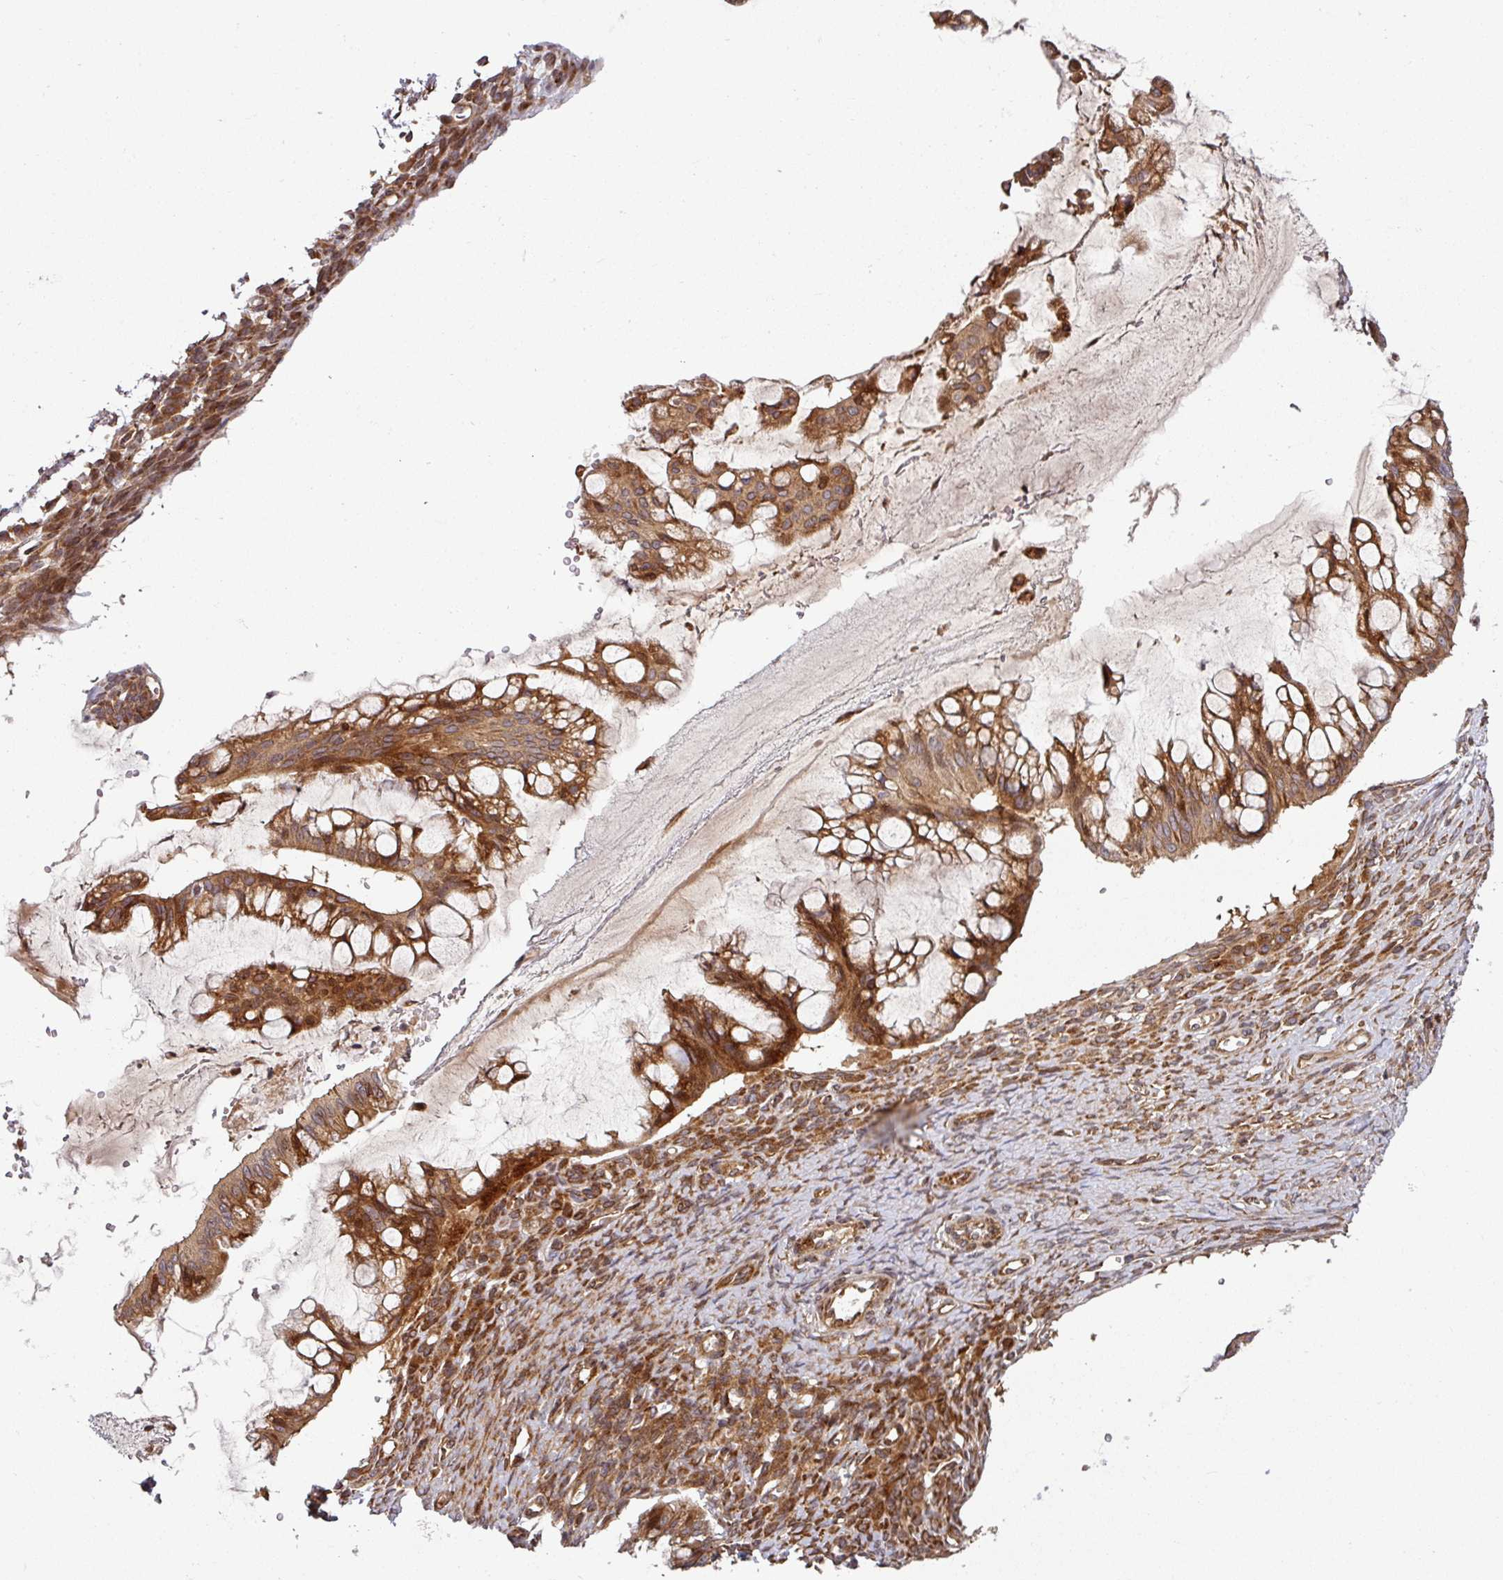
{"staining": {"intensity": "strong", "quantity": ">75%", "location": "cytoplasmic/membranous"}, "tissue": "ovarian cancer", "cell_type": "Tumor cells", "image_type": "cancer", "snomed": [{"axis": "morphology", "description": "Cystadenocarcinoma, mucinous, NOS"}, {"axis": "topography", "description": "Ovary"}], "caption": "Human ovarian cancer stained with a brown dye demonstrates strong cytoplasmic/membranous positive expression in about >75% of tumor cells.", "gene": "RAB5A", "patient": {"sex": "female", "age": 73}}